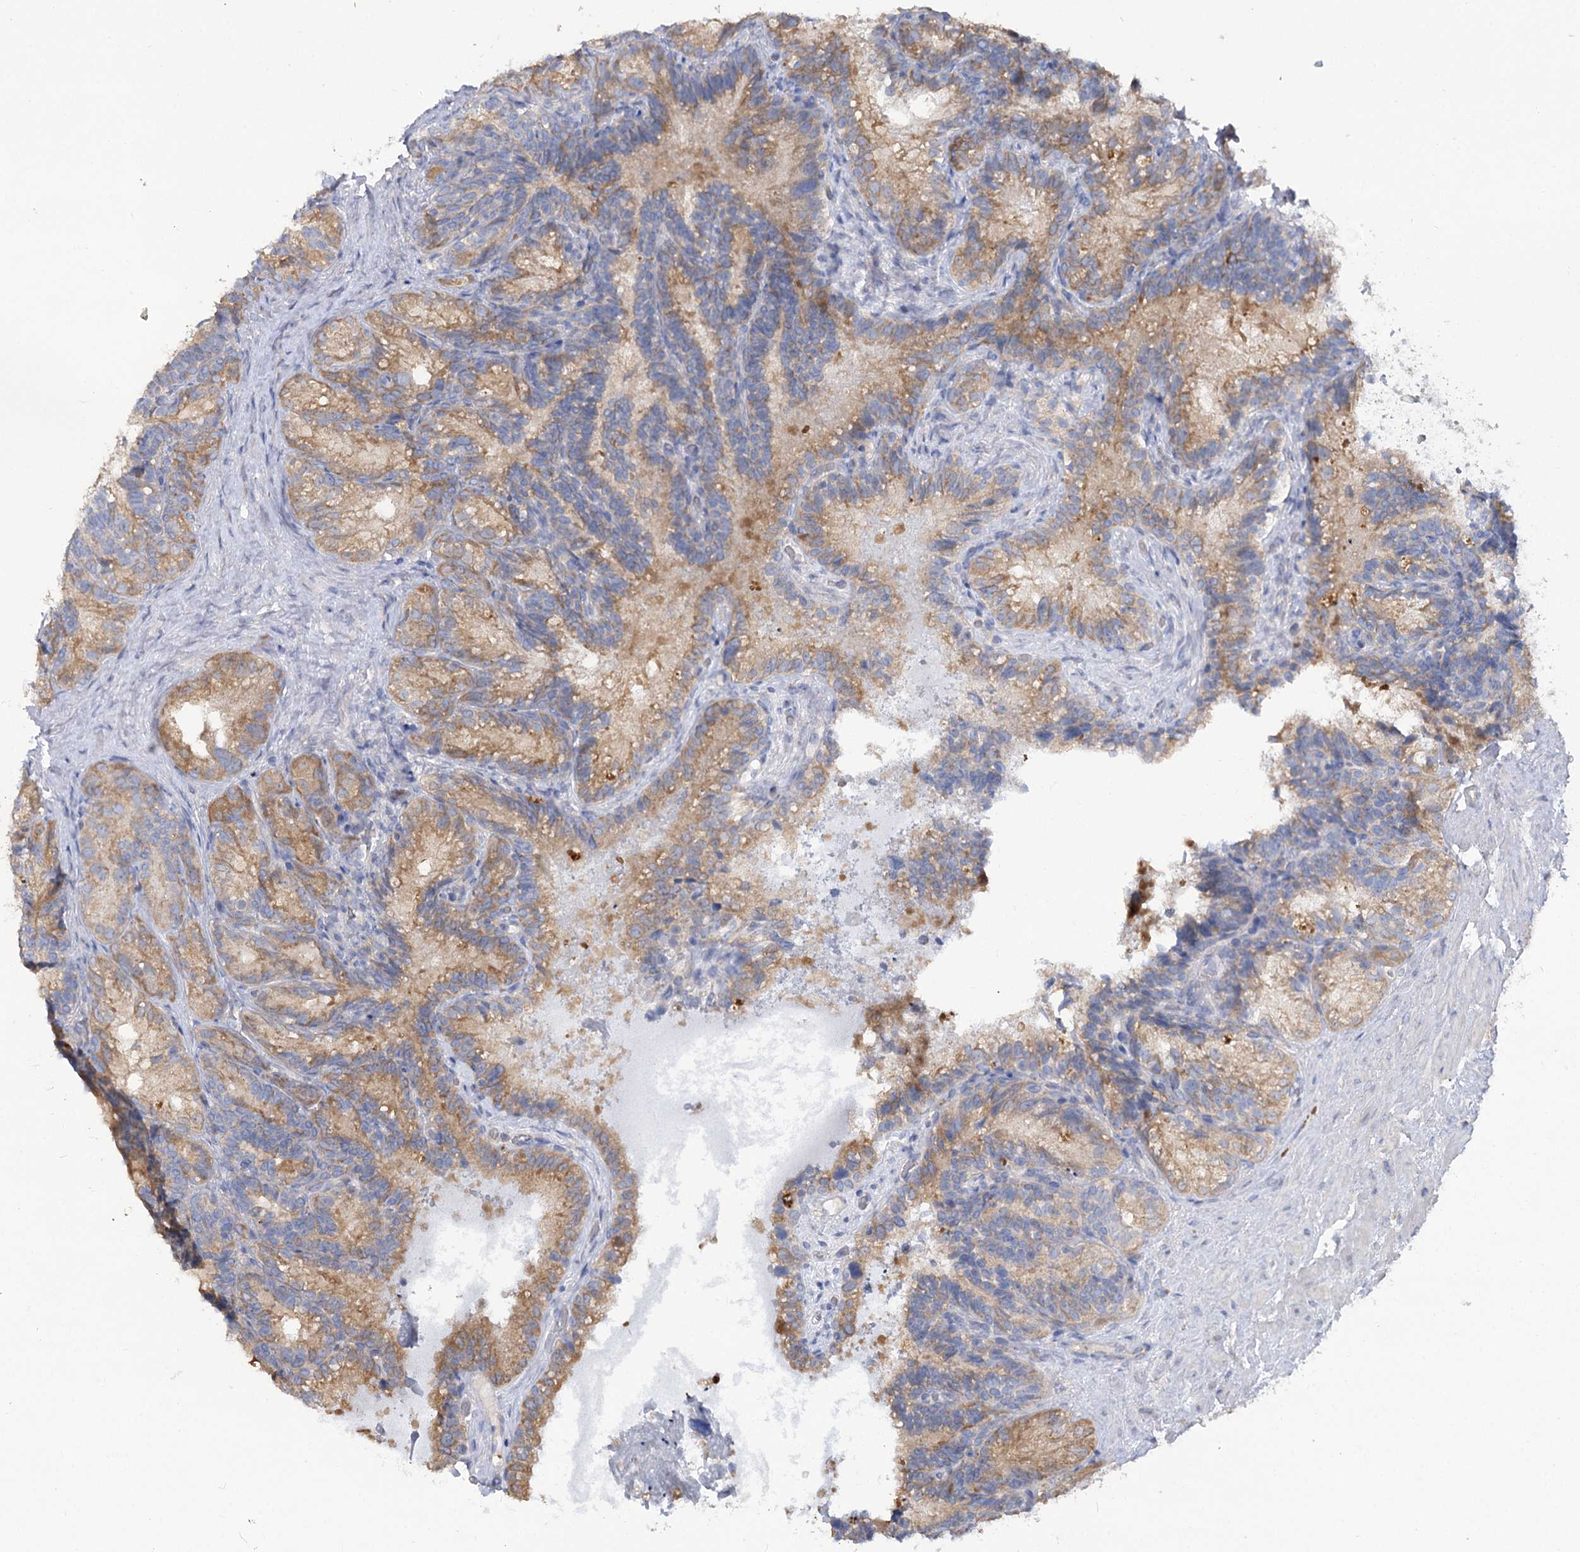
{"staining": {"intensity": "weak", "quantity": ">75%", "location": "cytoplasmic/membranous"}, "tissue": "seminal vesicle", "cell_type": "Glandular cells", "image_type": "normal", "snomed": [{"axis": "morphology", "description": "Normal tissue, NOS"}, {"axis": "topography", "description": "Seminal veicle"}], "caption": "Weak cytoplasmic/membranous protein expression is identified in approximately >75% of glandular cells in seminal vesicle. (Brightfield microscopy of DAB IHC at high magnification).", "gene": "TMEM187", "patient": {"sex": "male", "age": 60}}